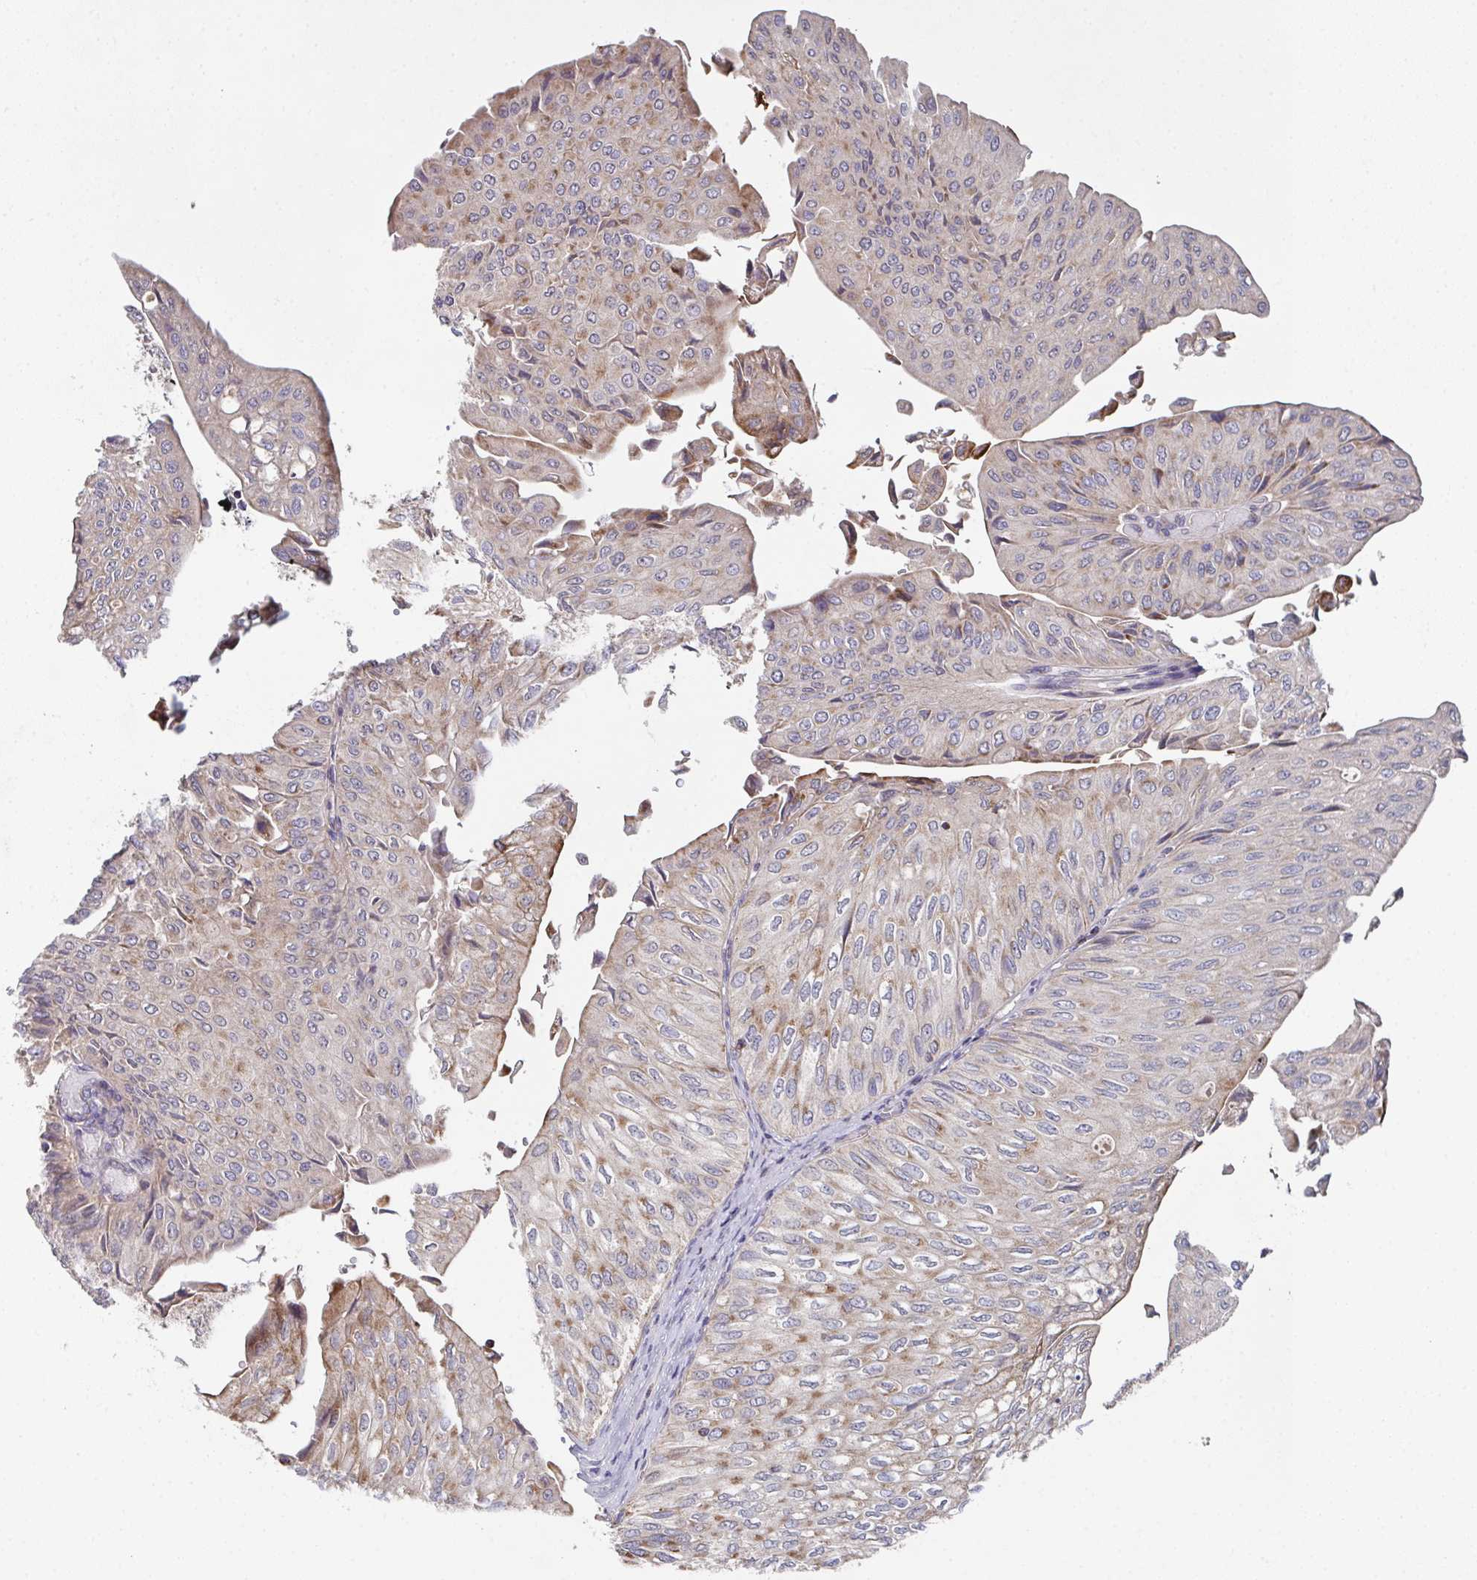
{"staining": {"intensity": "moderate", "quantity": "25%-75%", "location": "cytoplasmic/membranous"}, "tissue": "urothelial cancer", "cell_type": "Tumor cells", "image_type": "cancer", "snomed": [{"axis": "morphology", "description": "Urothelial carcinoma, NOS"}, {"axis": "topography", "description": "Urinary bladder"}], "caption": "The micrograph reveals staining of urothelial cancer, revealing moderate cytoplasmic/membranous protein expression (brown color) within tumor cells.", "gene": "MT-ND3", "patient": {"sex": "male", "age": 62}}